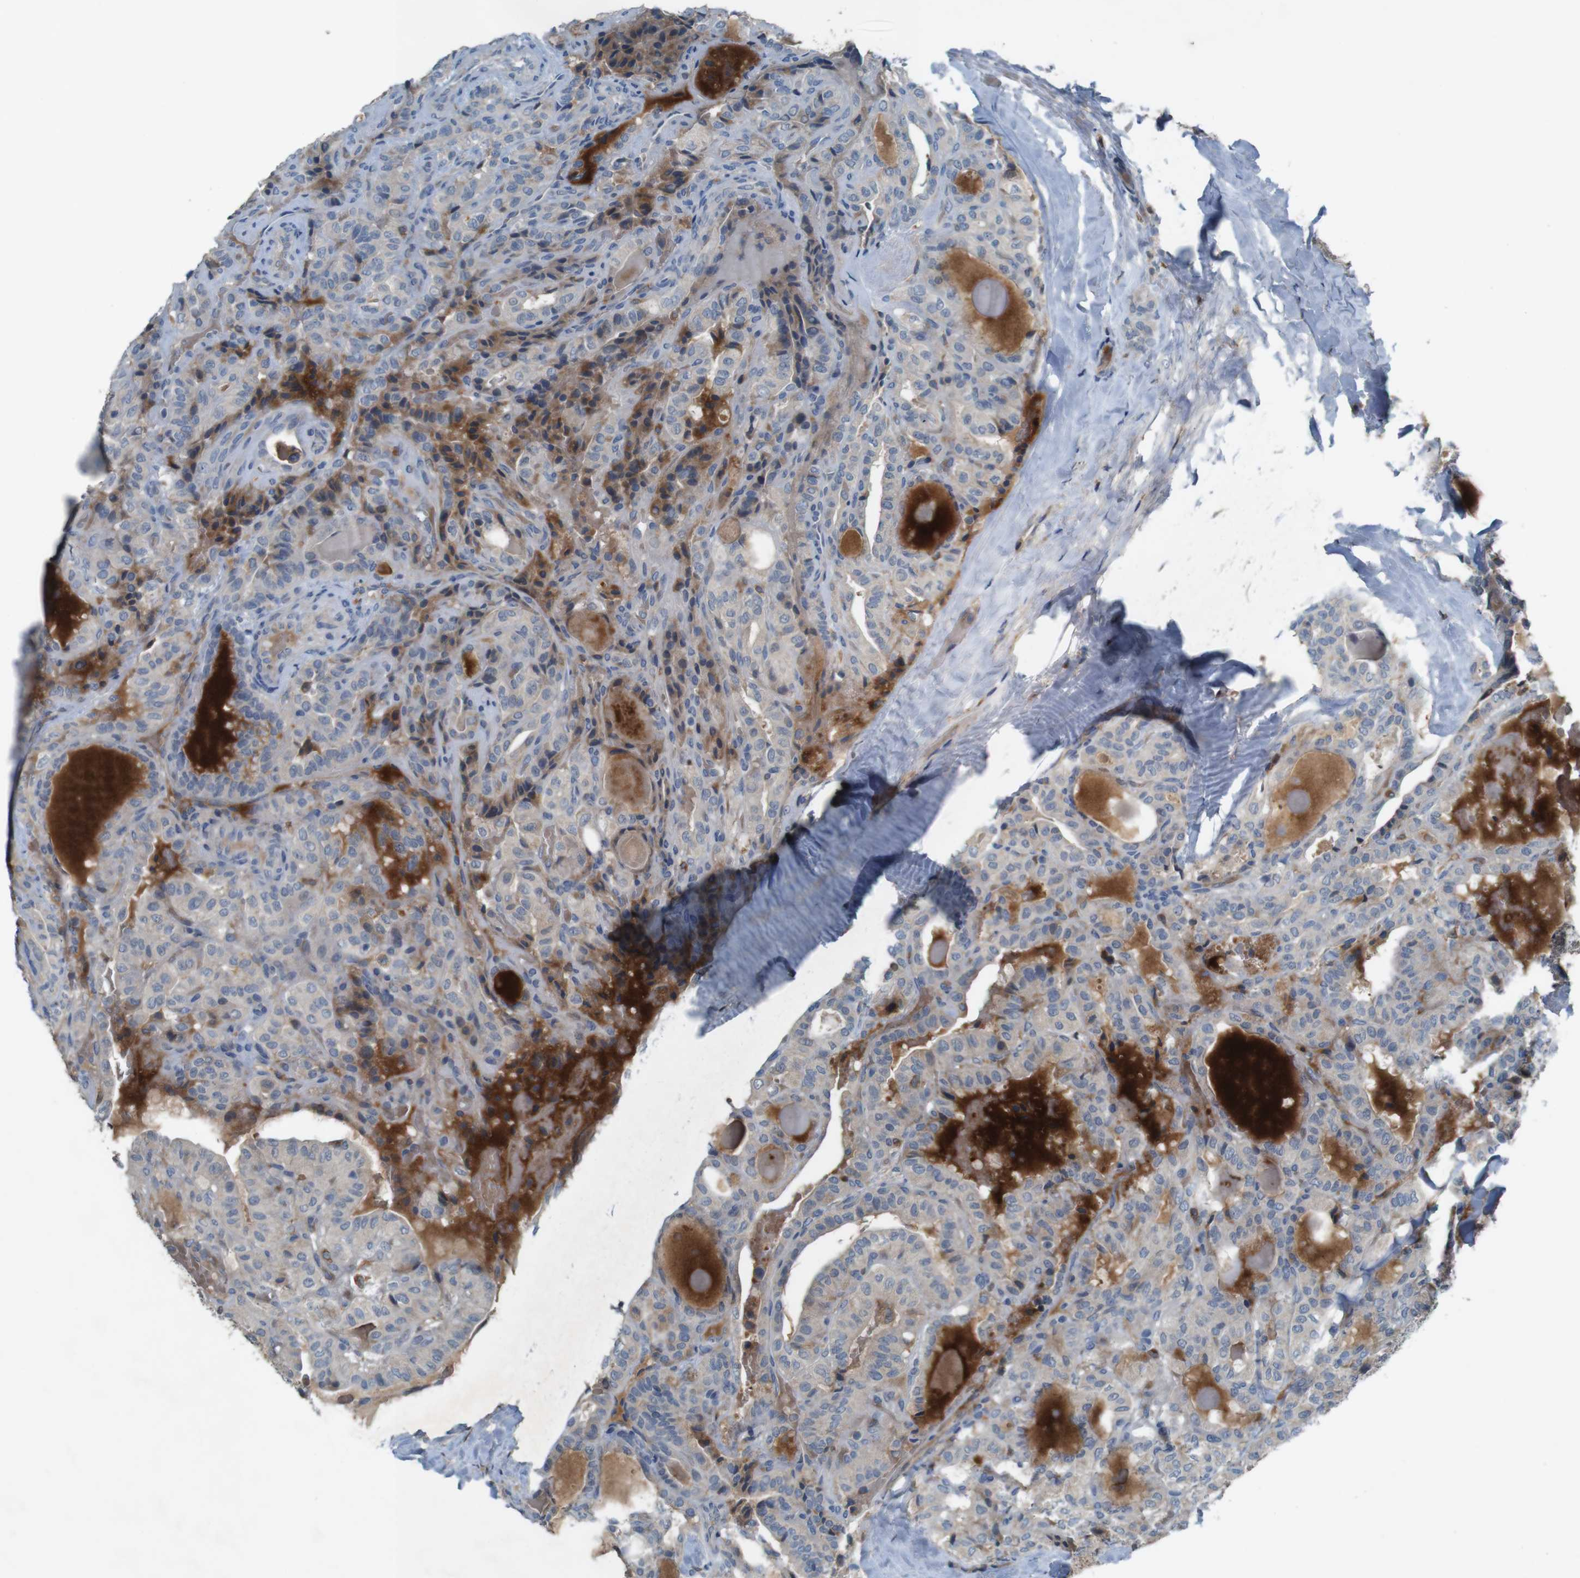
{"staining": {"intensity": "weak", "quantity": ">75%", "location": "cytoplasmic/membranous"}, "tissue": "thyroid cancer", "cell_type": "Tumor cells", "image_type": "cancer", "snomed": [{"axis": "morphology", "description": "Papillary adenocarcinoma, NOS"}, {"axis": "topography", "description": "Thyroid gland"}], "caption": "Thyroid cancer (papillary adenocarcinoma) was stained to show a protein in brown. There is low levels of weak cytoplasmic/membranous positivity in about >75% of tumor cells.", "gene": "MOGAT3", "patient": {"sex": "male", "age": 77}}